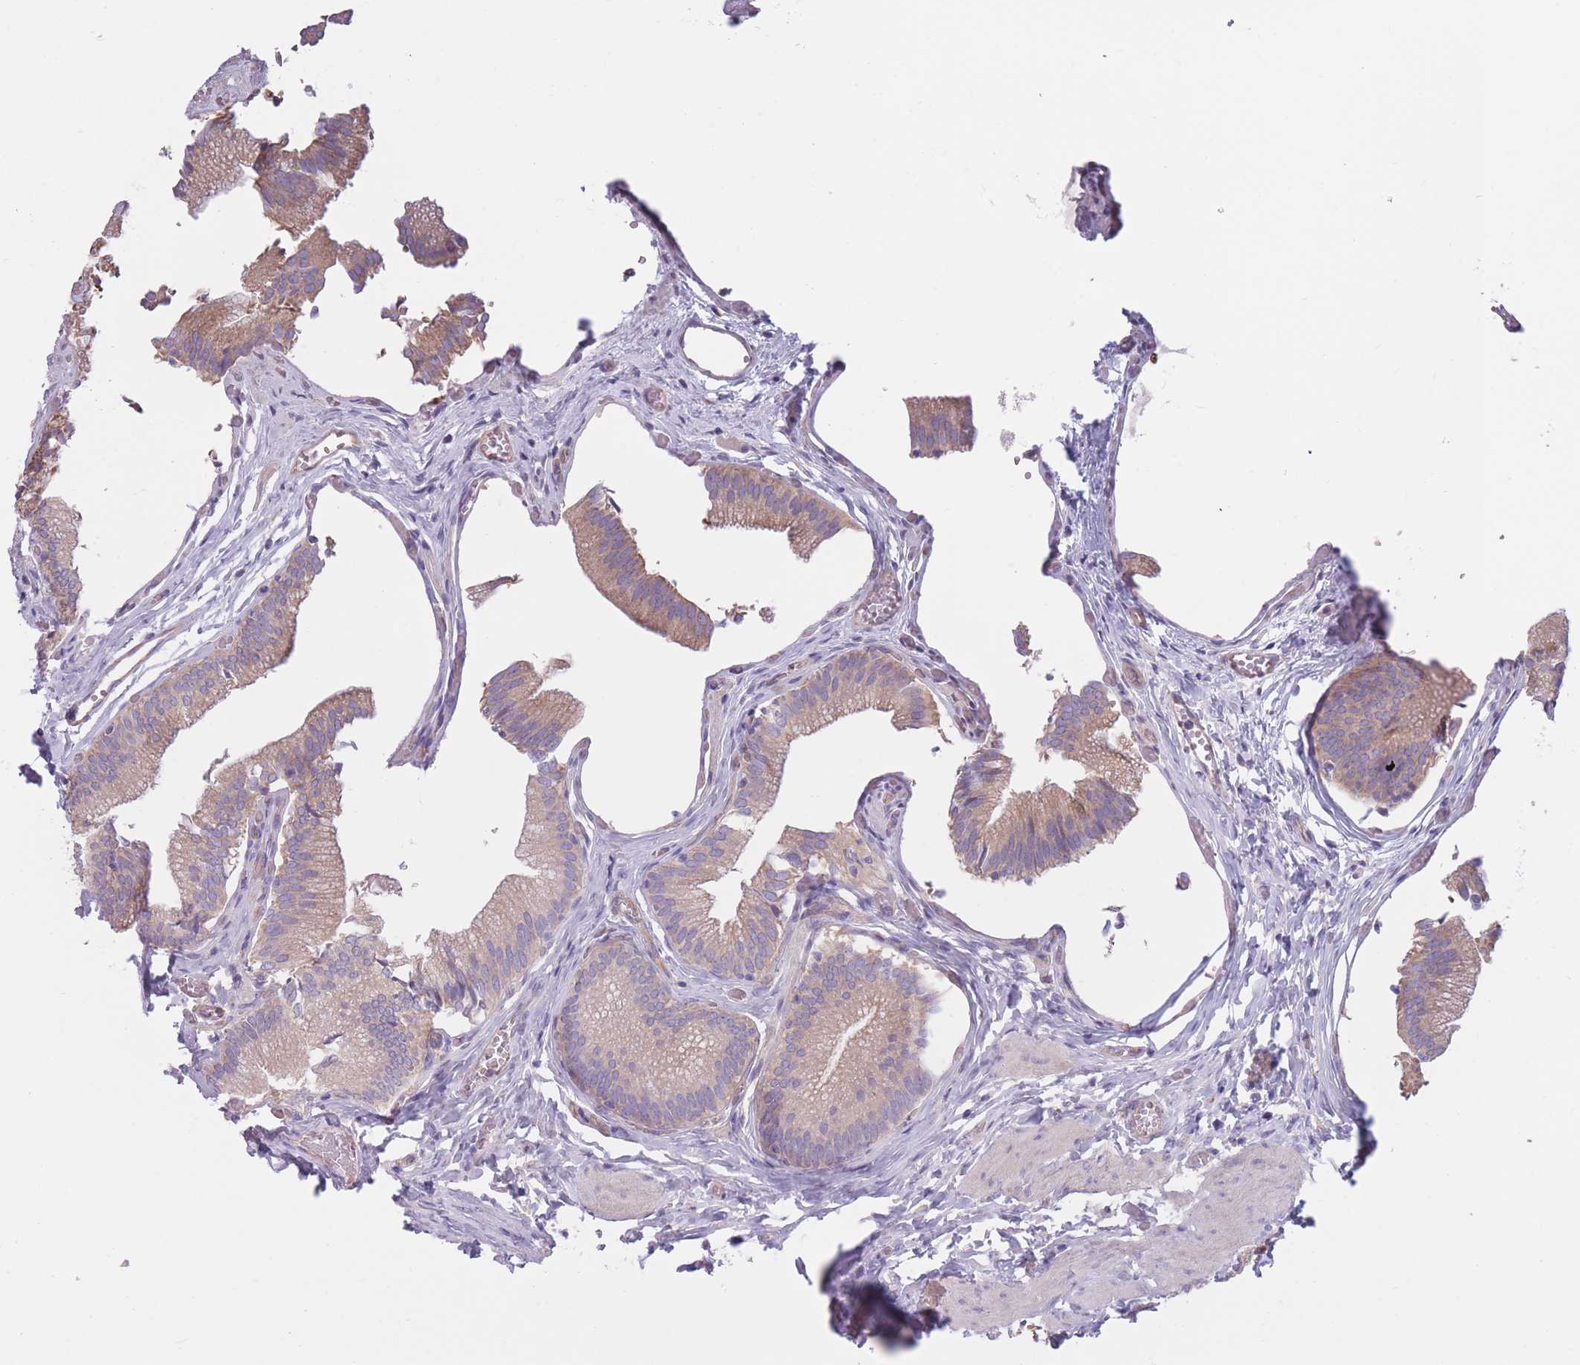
{"staining": {"intensity": "moderate", "quantity": ">75%", "location": "cytoplasmic/membranous"}, "tissue": "gallbladder", "cell_type": "Glandular cells", "image_type": "normal", "snomed": [{"axis": "morphology", "description": "Normal tissue, NOS"}, {"axis": "topography", "description": "Gallbladder"}, {"axis": "topography", "description": "Peripheral nerve tissue"}], "caption": "The image demonstrates staining of normal gallbladder, revealing moderate cytoplasmic/membranous protein expression (brown color) within glandular cells.", "gene": "SERPINB3", "patient": {"sex": "male", "age": 17}}